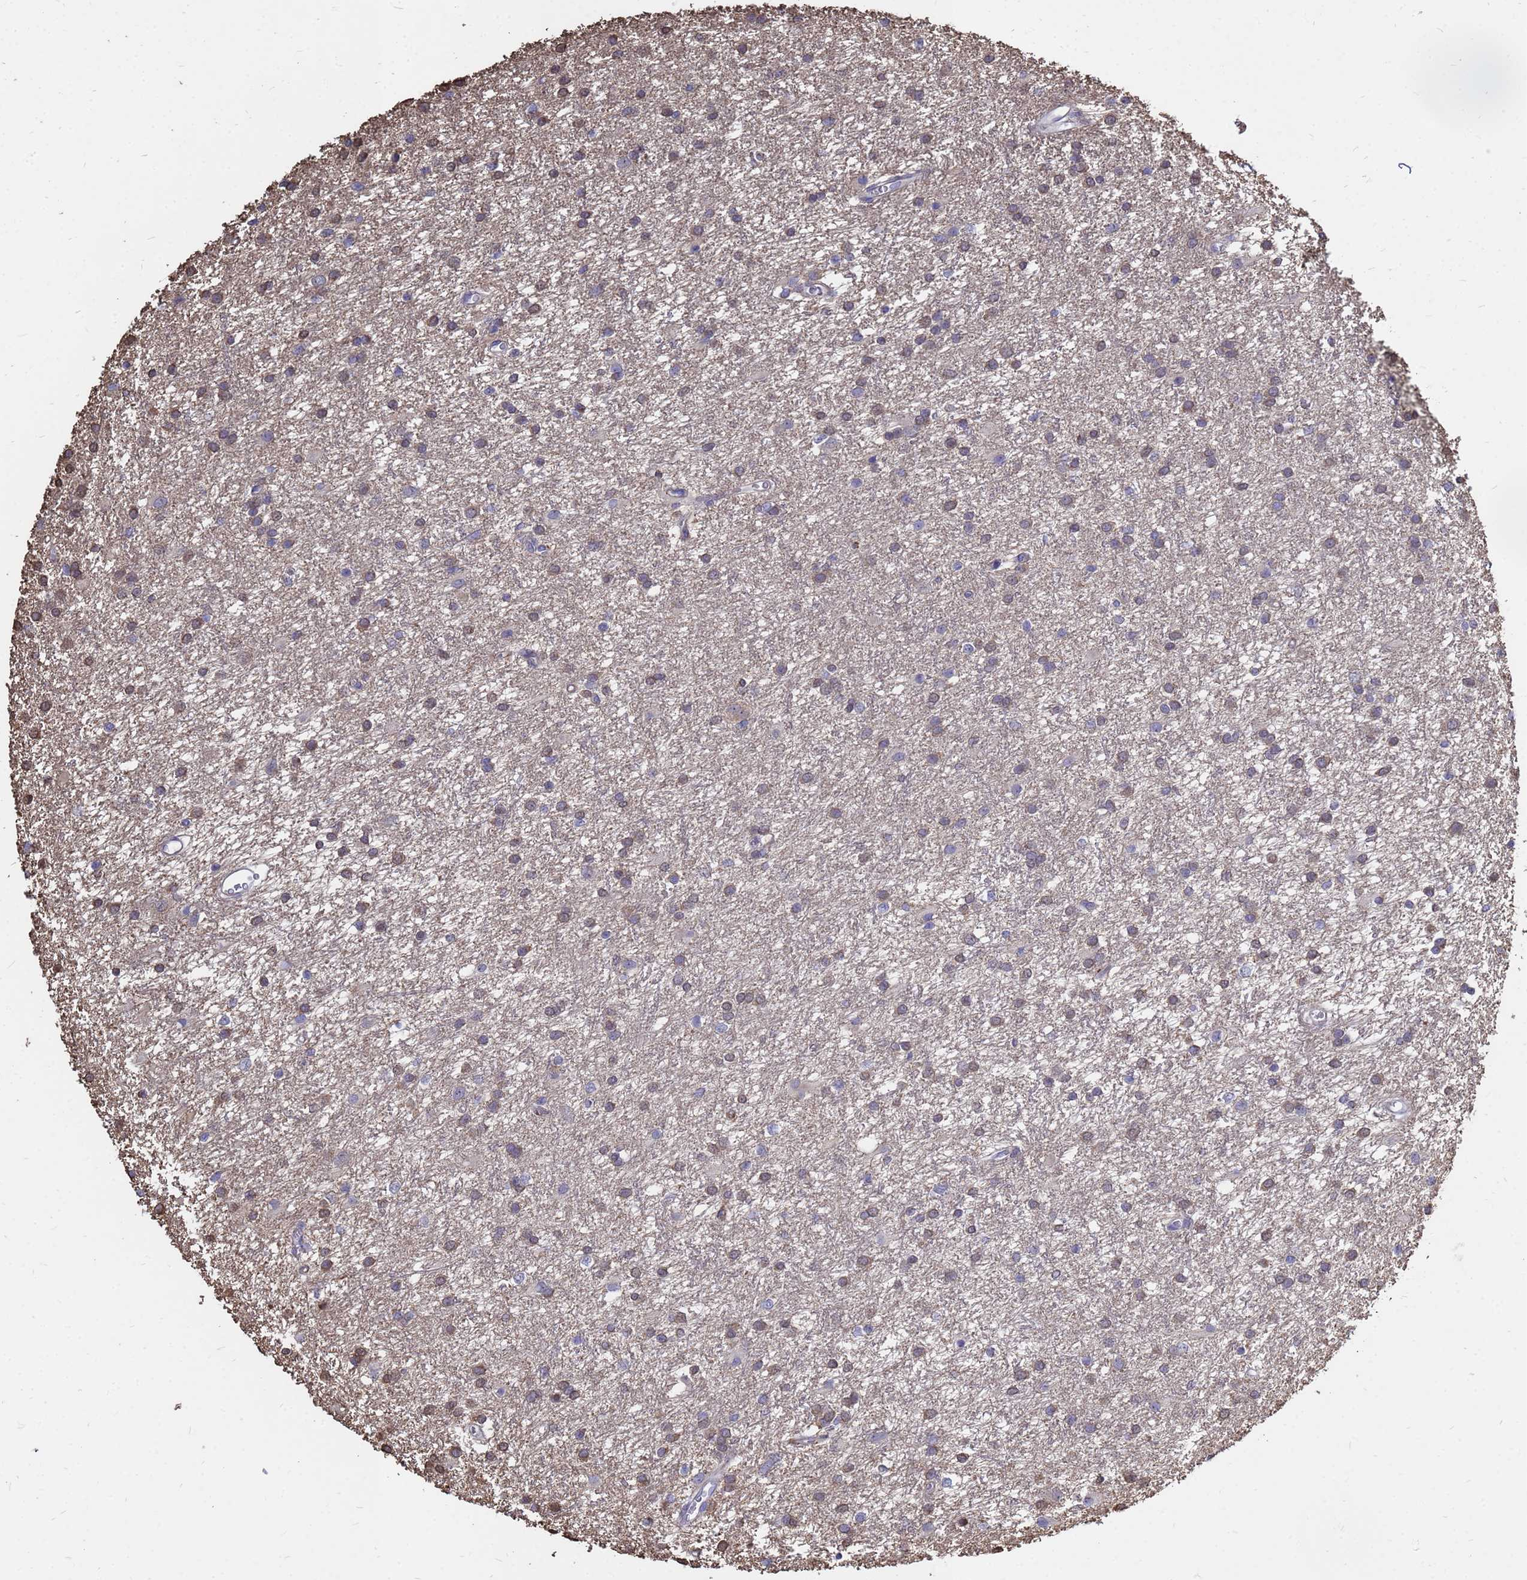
{"staining": {"intensity": "moderate", "quantity": "25%-75%", "location": "cytoplasmic/membranous"}, "tissue": "glioma", "cell_type": "Tumor cells", "image_type": "cancer", "snomed": [{"axis": "morphology", "description": "Glioma, malignant, High grade"}, {"axis": "topography", "description": "Brain"}], "caption": "Tumor cells demonstrate moderate cytoplasmic/membranous expression in approximately 25%-75% of cells in glioma. (Brightfield microscopy of DAB IHC at high magnification).", "gene": "MOB2", "patient": {"sex": "female", "age": 50}}